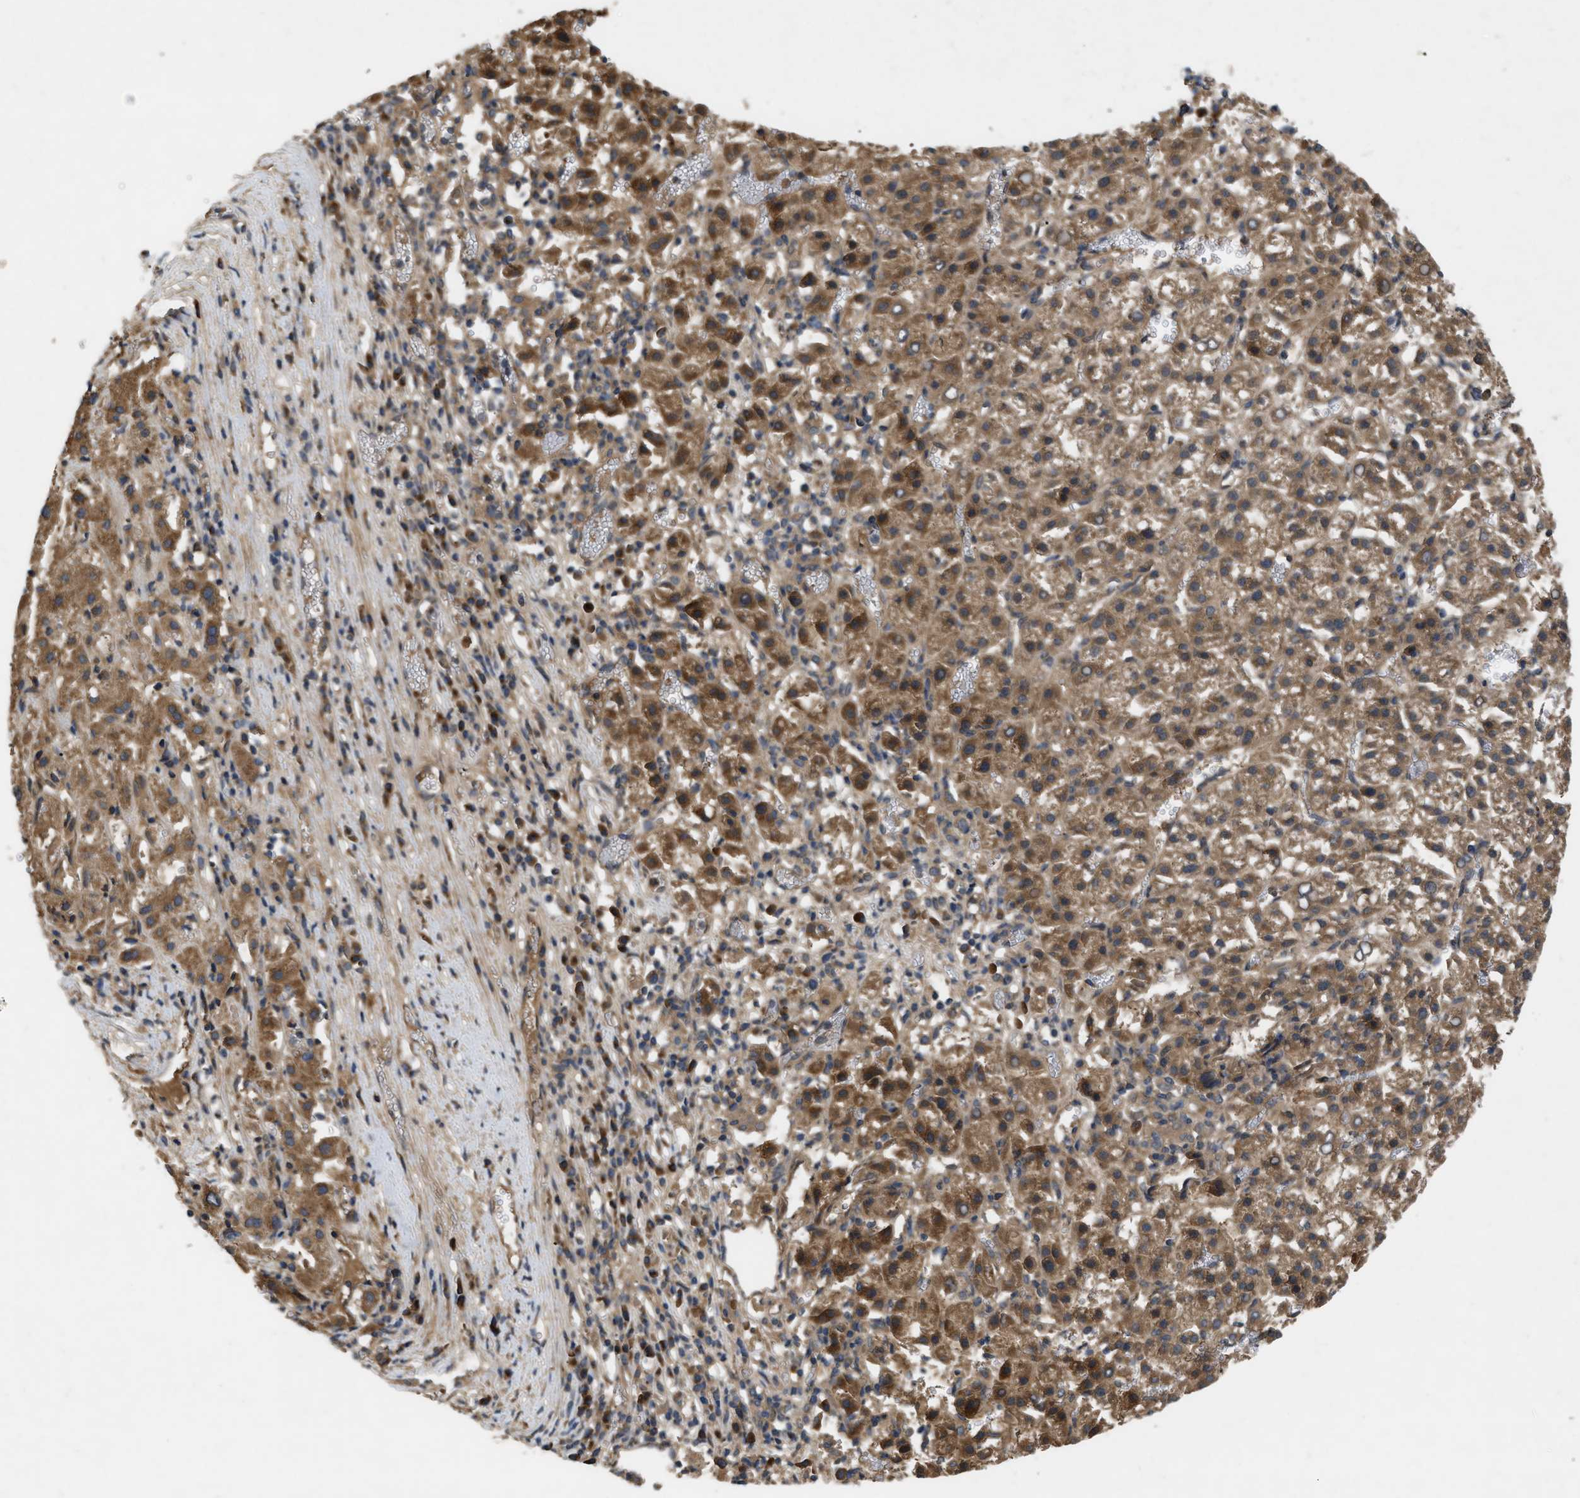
{"staining": {"intensity": "moderate", "quantity": ">75%", "location": "cytoplasmic/membranous"}, "tissue": "liver cancer", "cell_type": "Tumor cells", "image_type": "cancer", "snomed": [{"axis": "morphology", "description": "Carcinoma, Hepatocellular, NOS"}, {"axis": "topography", "description": "Liver"}], "caption": "Hepatocellular carcinoma (liver) stained with immunohistochemistry (IHC) exhibits moderate cytoplasmic/membranous positivity in about >75% of tumor cells.", "gene": "RAB2A", "patient": {"sex": "female", "age": 58}}